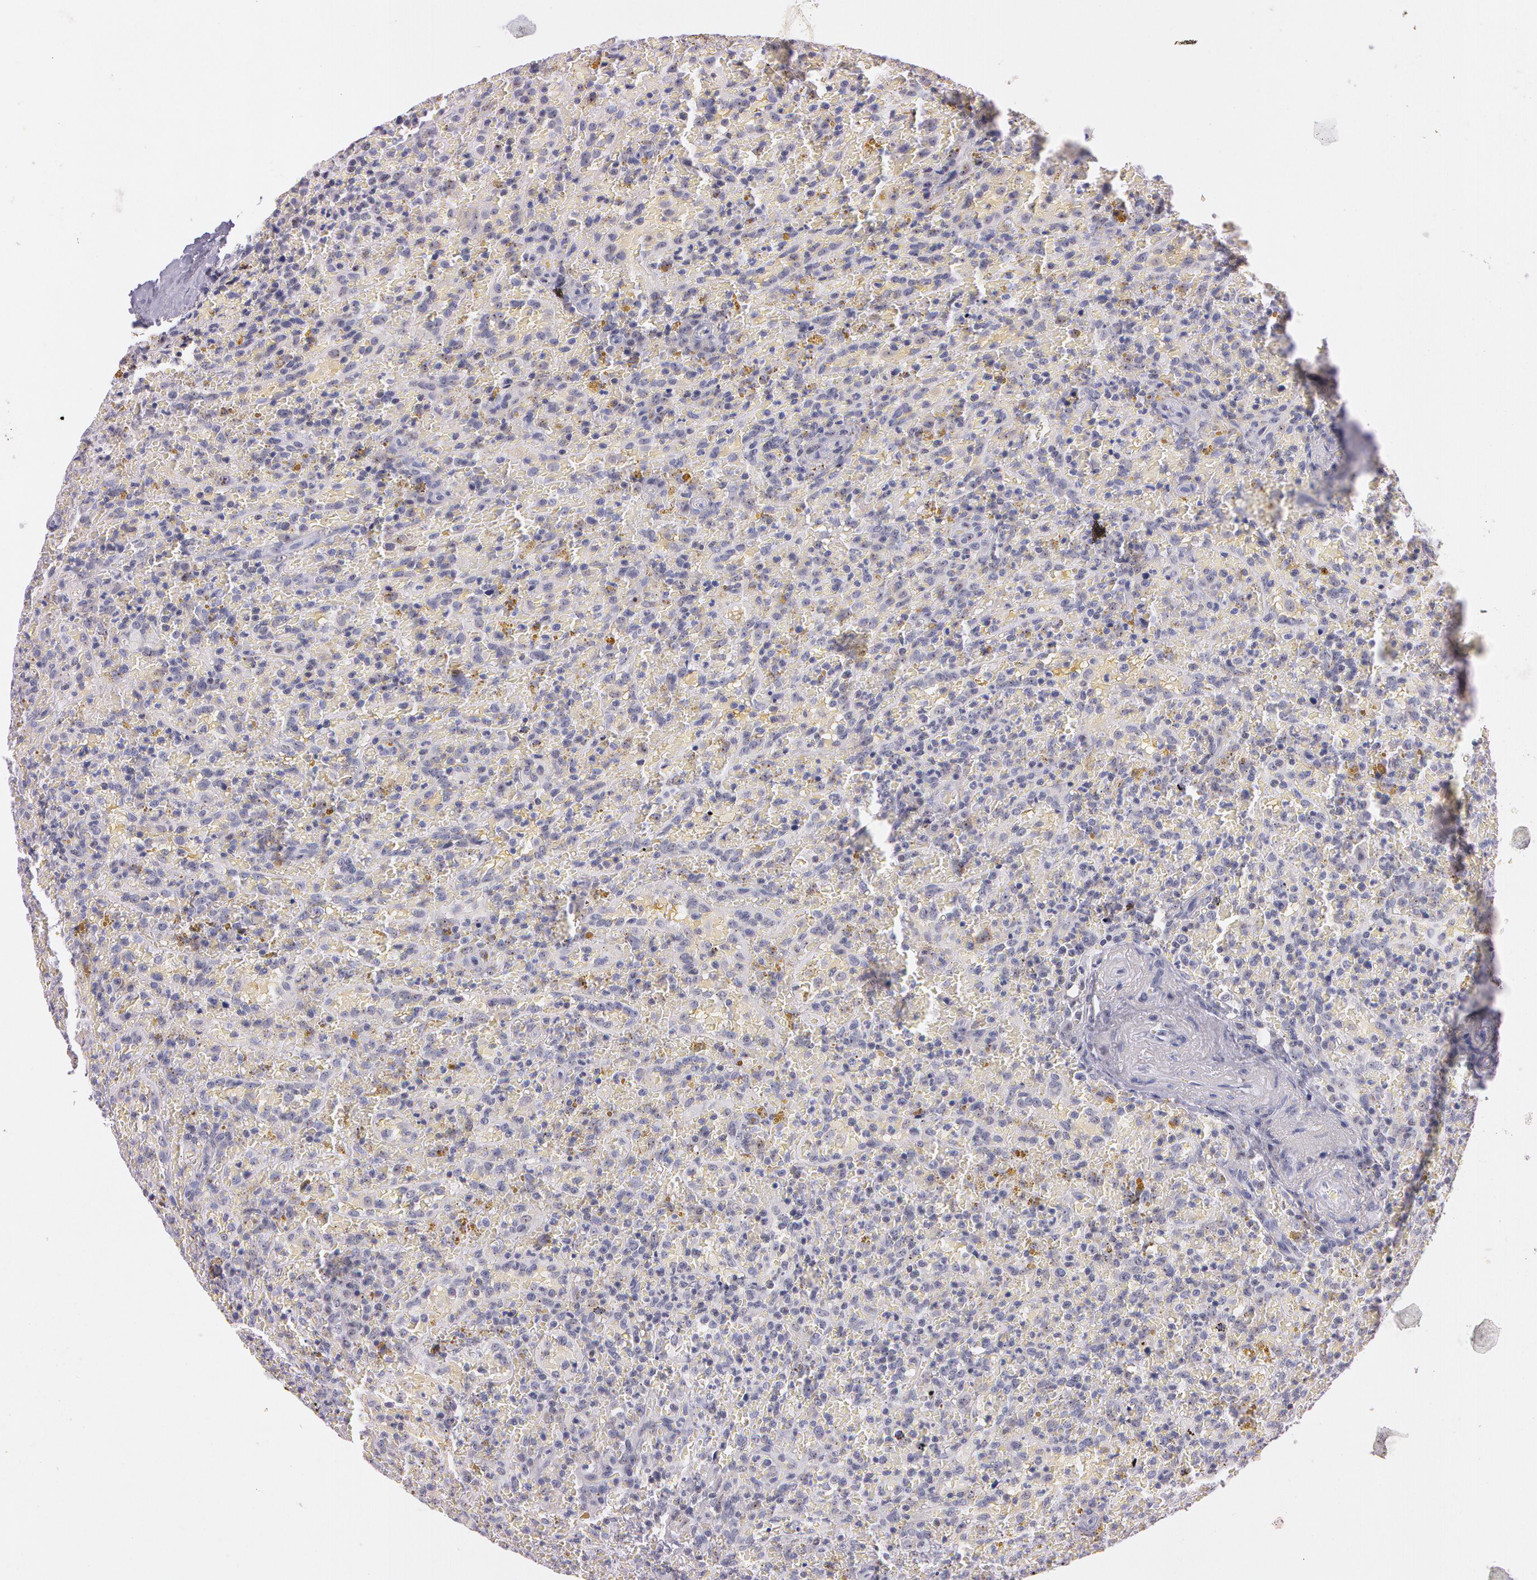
{"staining": {"intensity": "negative", "quantity": "none", "location": "none"}, "tissue": "lymphoma", "cell_type": "Tumor cells", "image_type": "cancer", "snomed": [{"axis": "morphology", "description": "Malignant lymphoma, non-Hodgkin's type, High grade"}, {"axis": "topography", "description": "Spleen"}, {"axis": "topography", "description": "Lymph node"}], "caption": "Tumor cells show no significant protein expression in high-grade malignant lymphoma, non-Hodgkin's type. (DAB immunohistochemistry visualized using brightfield microscopy, high magnification).", "gene": "FBL", "patient": {"sex": "female", "age": 70}}